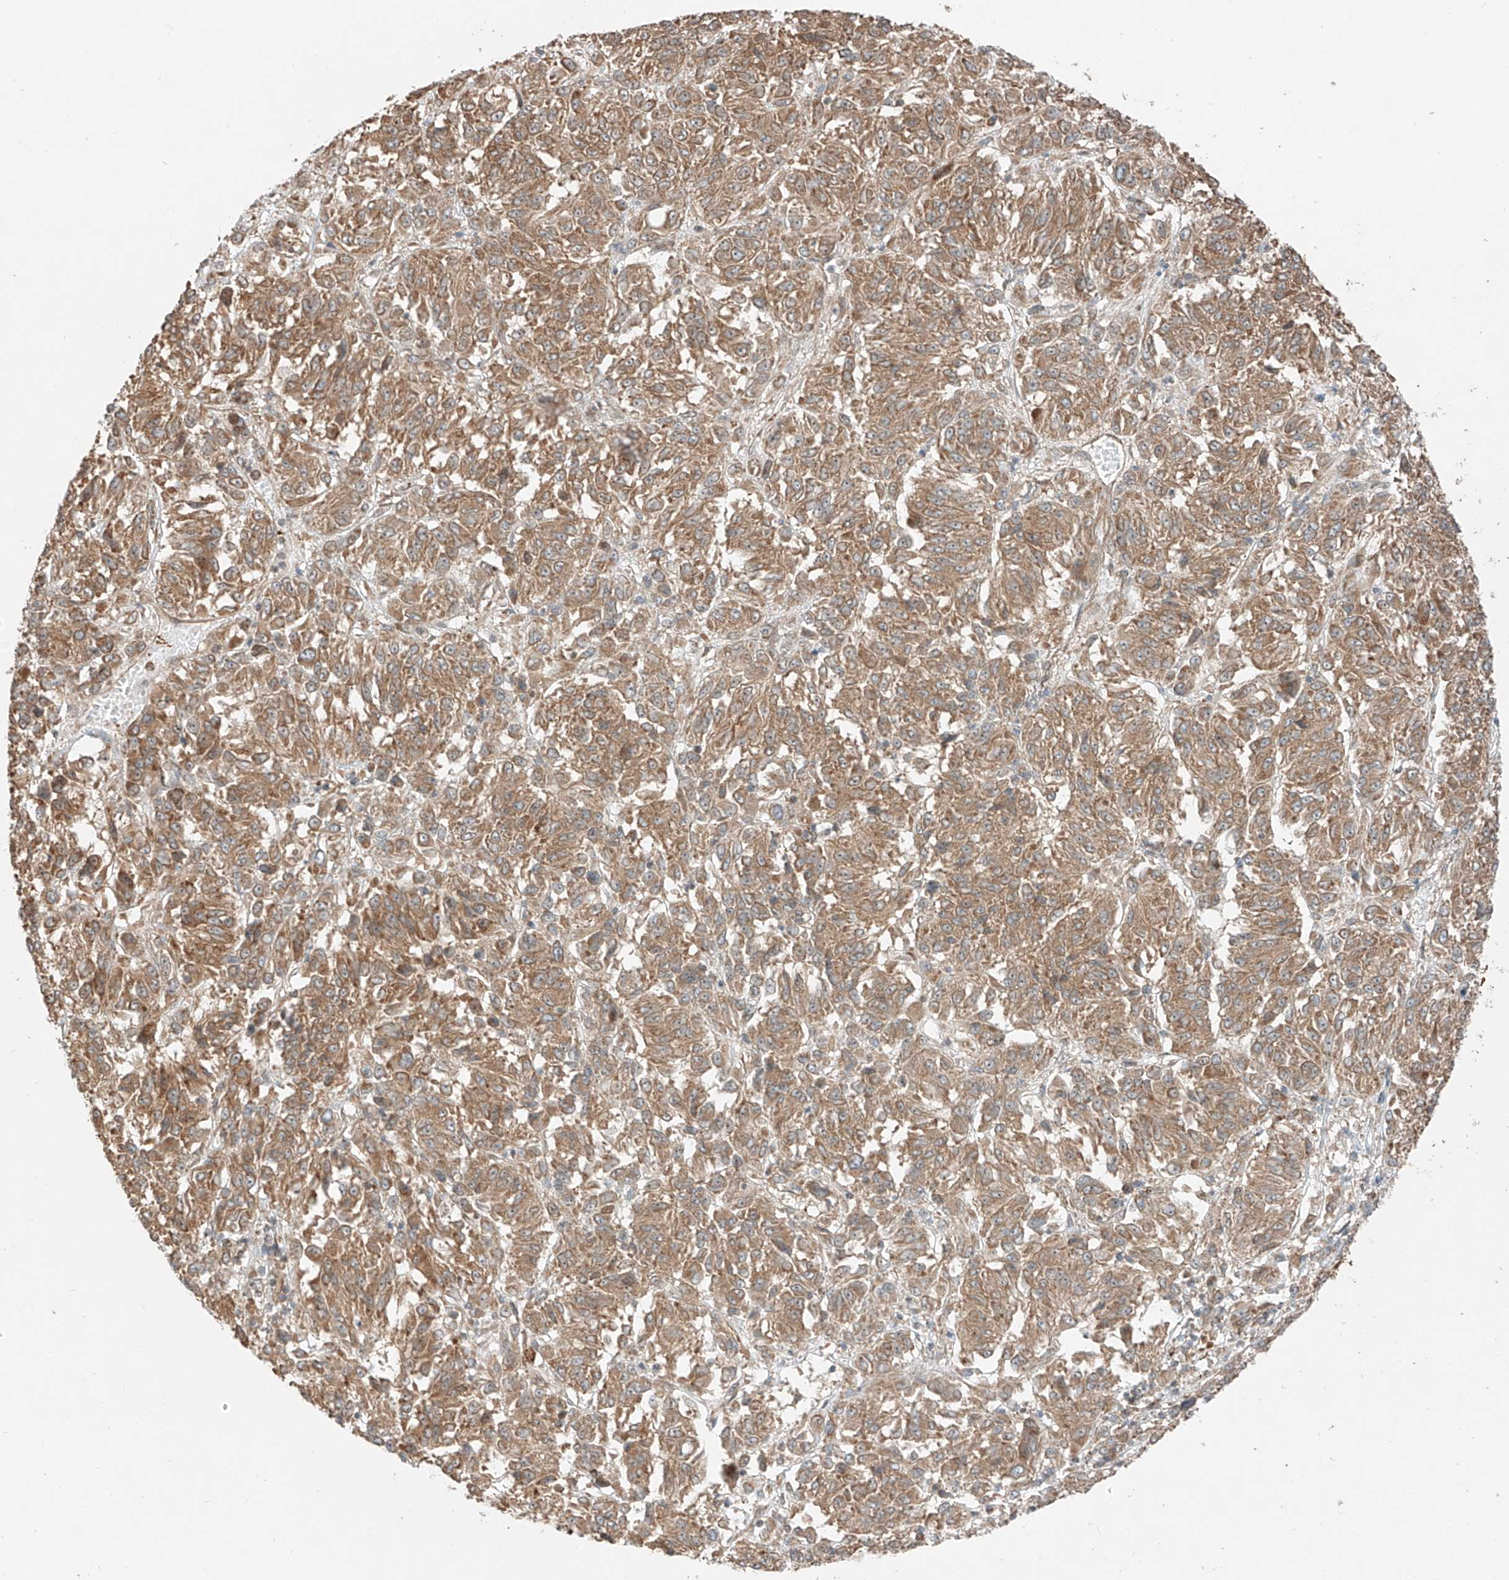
{"staining": {"intensity": "moderate", "quantity": ">75%", "location": "cytoplasmic/membranous"}, "tissue": "melanoma", "cell_type": "Tumor cells", "image_type": "cancer", "snomed": [{"axis": "morphology", "description": "Malignant melanoma, Metastatic site"}, {"axis": "topography", "description": "Lung"}], "caption": "The micrograph demonstrates immunohistochemical staining of malignant melanoma (metastatic site). There is moderate cytoplasmic/membranous expression is identified in approximately >75% of tumor cells.", "gene": "CEP162", "patient": {"sex": "male", "age": 64}}